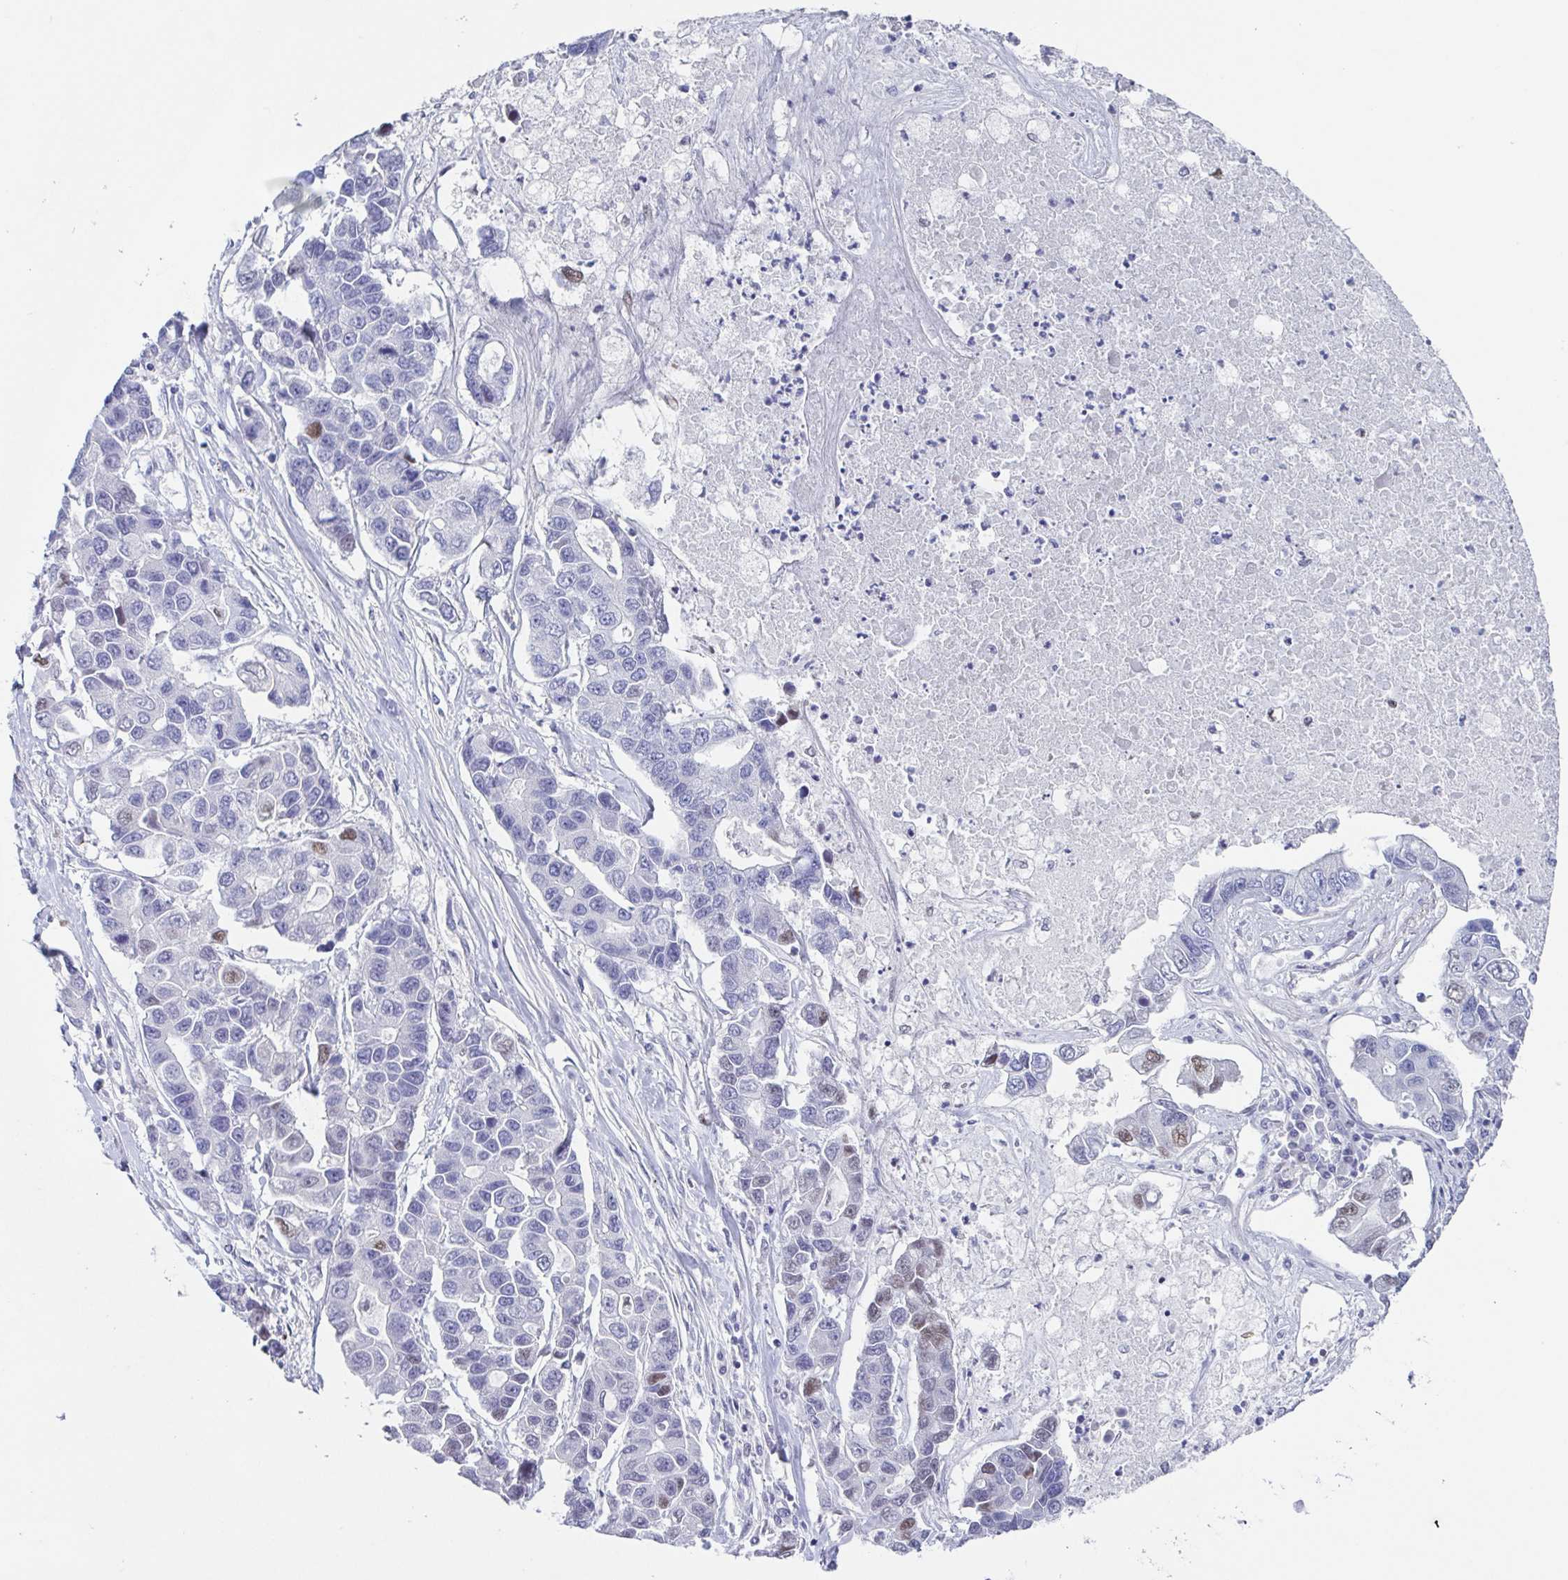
{"staining": {"intensity": "negative", "quantity": "none", "location": "none"}, "tissue": "lung cancer", "cell_type": "Tumor cells", "image_type": "cancer", "snomed": [{"axis": "morphology", "description": "Adenocarcinoma, NOS"}, {"axis": "topography", "description": "Bronchus"}, {"axis": "topography", "description": "Lung"}], "caption": "DAB immunohistochemical staining of human adenocarcinoma (lung) demonstrates no significant positivity in tumor cells.", "gene": "HTR2A", "patient": {"sex": "female", "age": 51}}